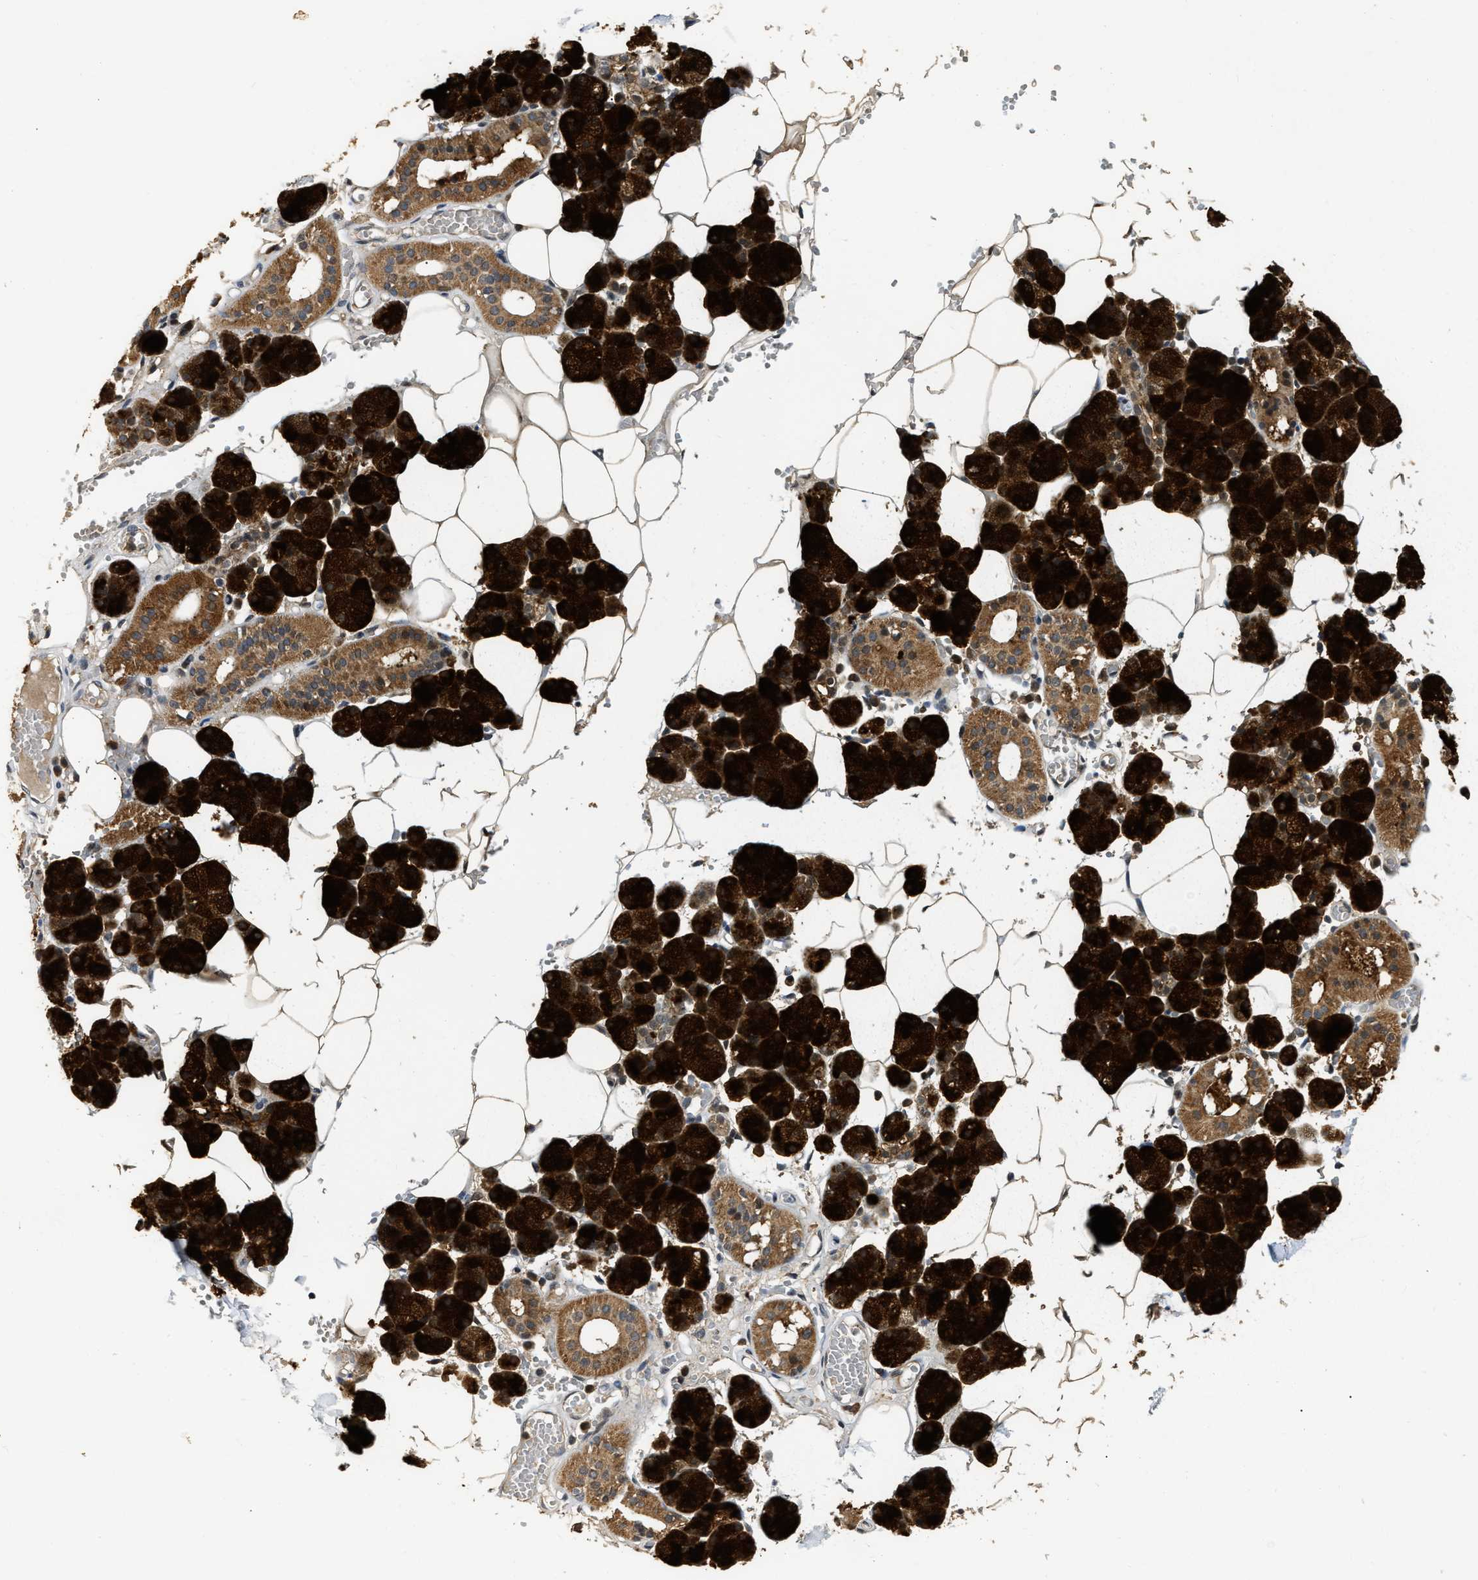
{"staining": {"intensity": "strong", "quantity": ">75%", "location": "cytoplasmic/membranous"}, "tissue": "salivary gland", "cell_type": "Glandular cells", "image_type": "normal", "snomed": [{"axis": "morphology", "description": "Normal tissue, NOS"}, {"axis": "topography", "description": "Salivary gland"}], "caption": "Immunohistochemistry staining of unremarkable salivary gland, which demonstrates high levels of strong cytoplasmic/membranous staining in about >75% of glandular cells indicating strong cytoplasmic/membranous protein expression. The staining was performed using DAB (3,3'-diaminobenzidine) (brown) for protein detection and nuclei were counterstained in hematoxylin (blue).", "gene": "EXTL2", "patient": {"sex": "male", "age": 62}}